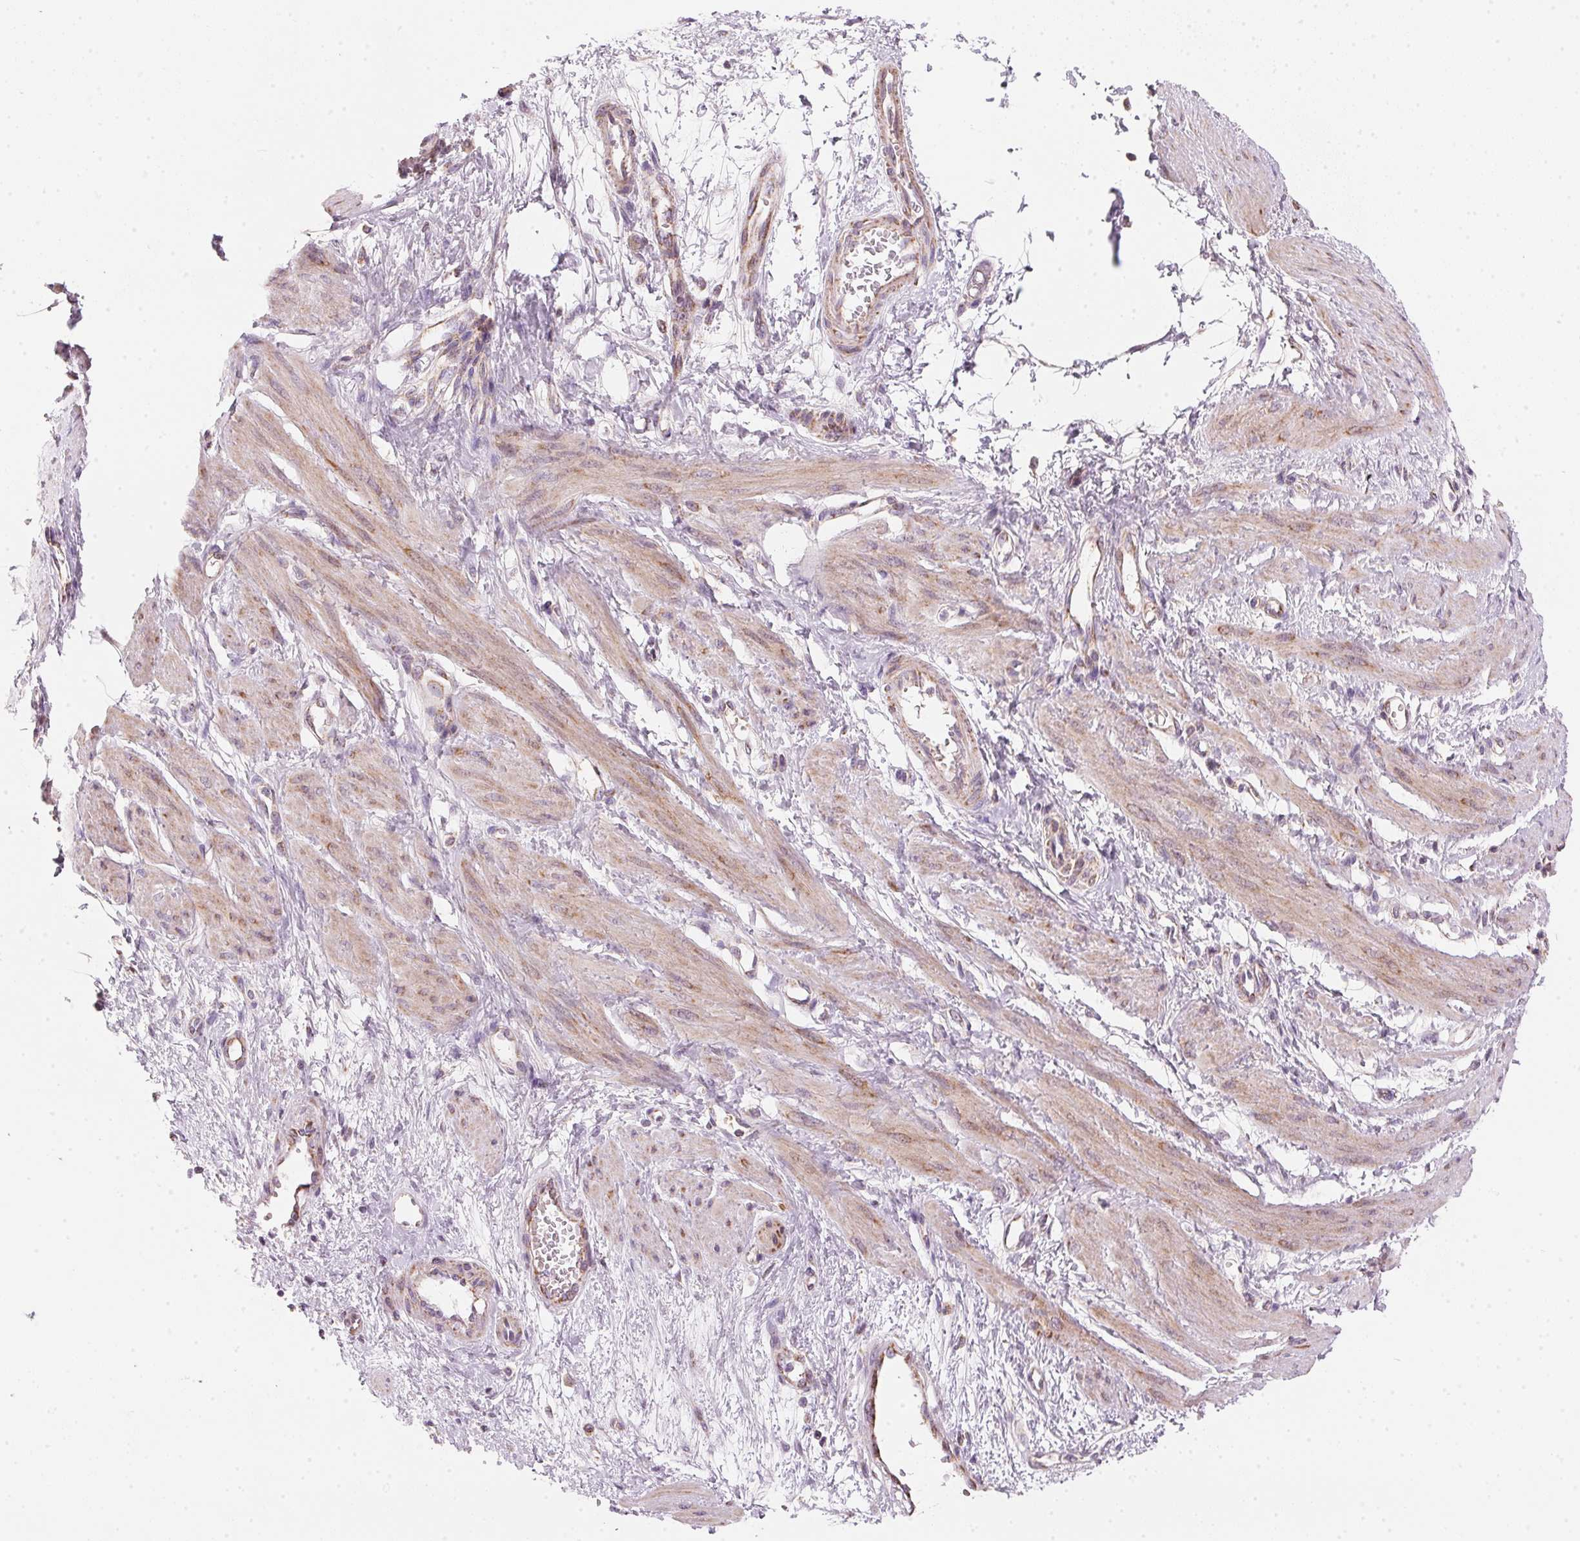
{"staining": {"intensity": "moderate", "quantity": ">75%", "location": "cytoplasmic/membranous"}, "tissue": "smooth muscle", "cell_type": "Smooth muscle cells", "image_type": "normal", "snomed": [{"axis": "morphology", "description": "Normal tissue, NOS"}, {"axis": "topography", "description": "Smooth muscle"}, {"axis": "topography", "description": "Uterus"}], "caption": "DAB (3,3'-diaminobenzidine) immunohistochemical staining of unremarkable human smooth muscle exhibits moderate cytoplasmic/membranous protein positivity in about >75% of smooth muscle cells. (brown staining indicates protein expression, while blue staining denotes nuclei).", "gene": "COQ7", "patient": {"sex": "female", "age": 39}}